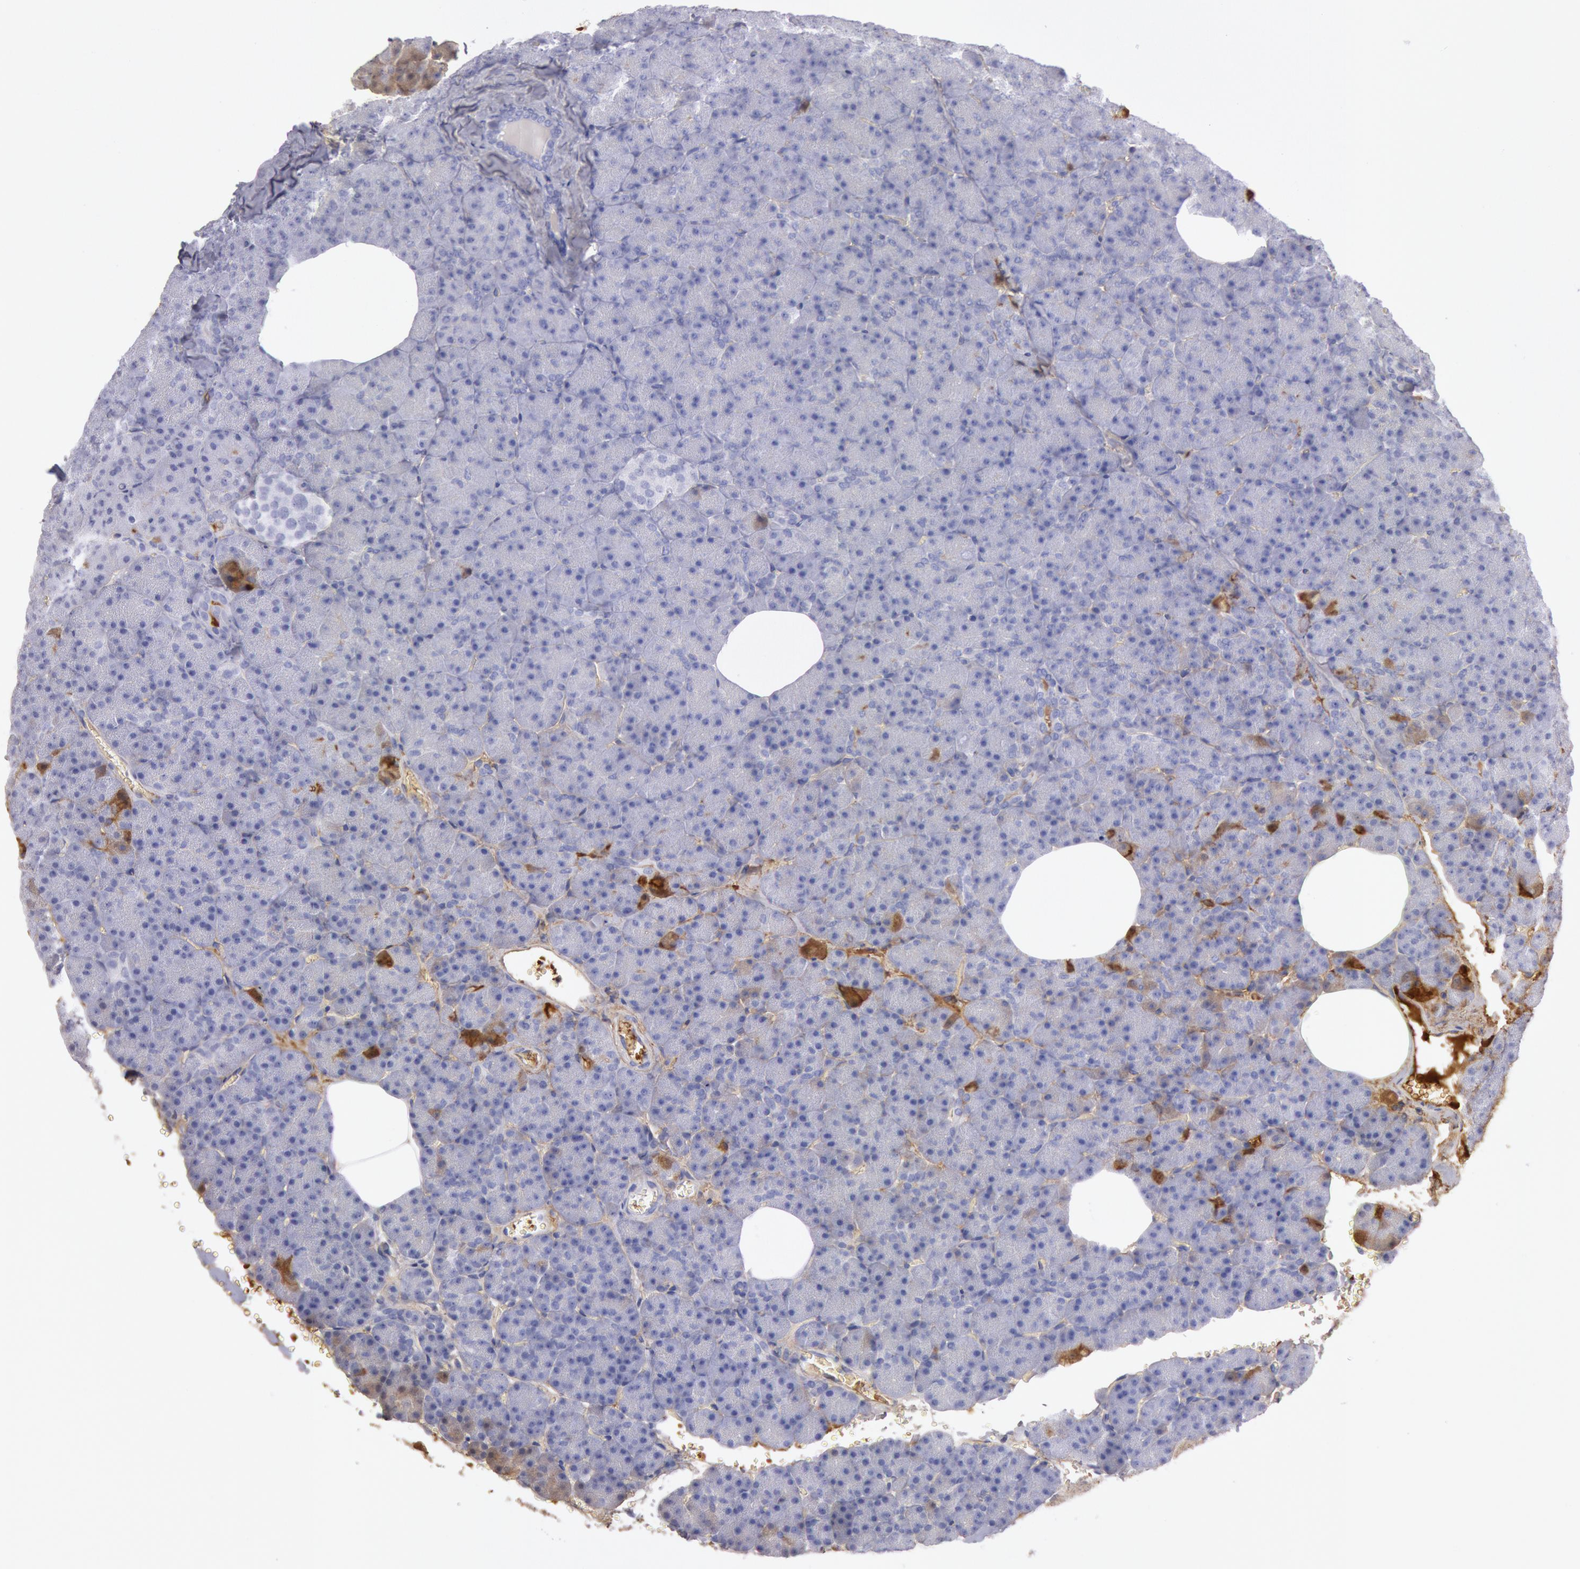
{"staining": {"intensity": "negative", "quantity": "none", "location": "none"}, "tissue": "pancreas", "cell_type": "Exocrine glandular cells", "image_type": "normal", "snomed": [{"axis": "morphology", "description": "Normal tissue, NOS"}, {"axis": "topography", "description": "Pancreas"}], "caption": "Human pancreas stained for a protein using immunohistochemistry (IHC) reveals no expression in exocrine glandular cells.", "gene": "IGHA1", "patient": {"sex": "female", "age": 35}}